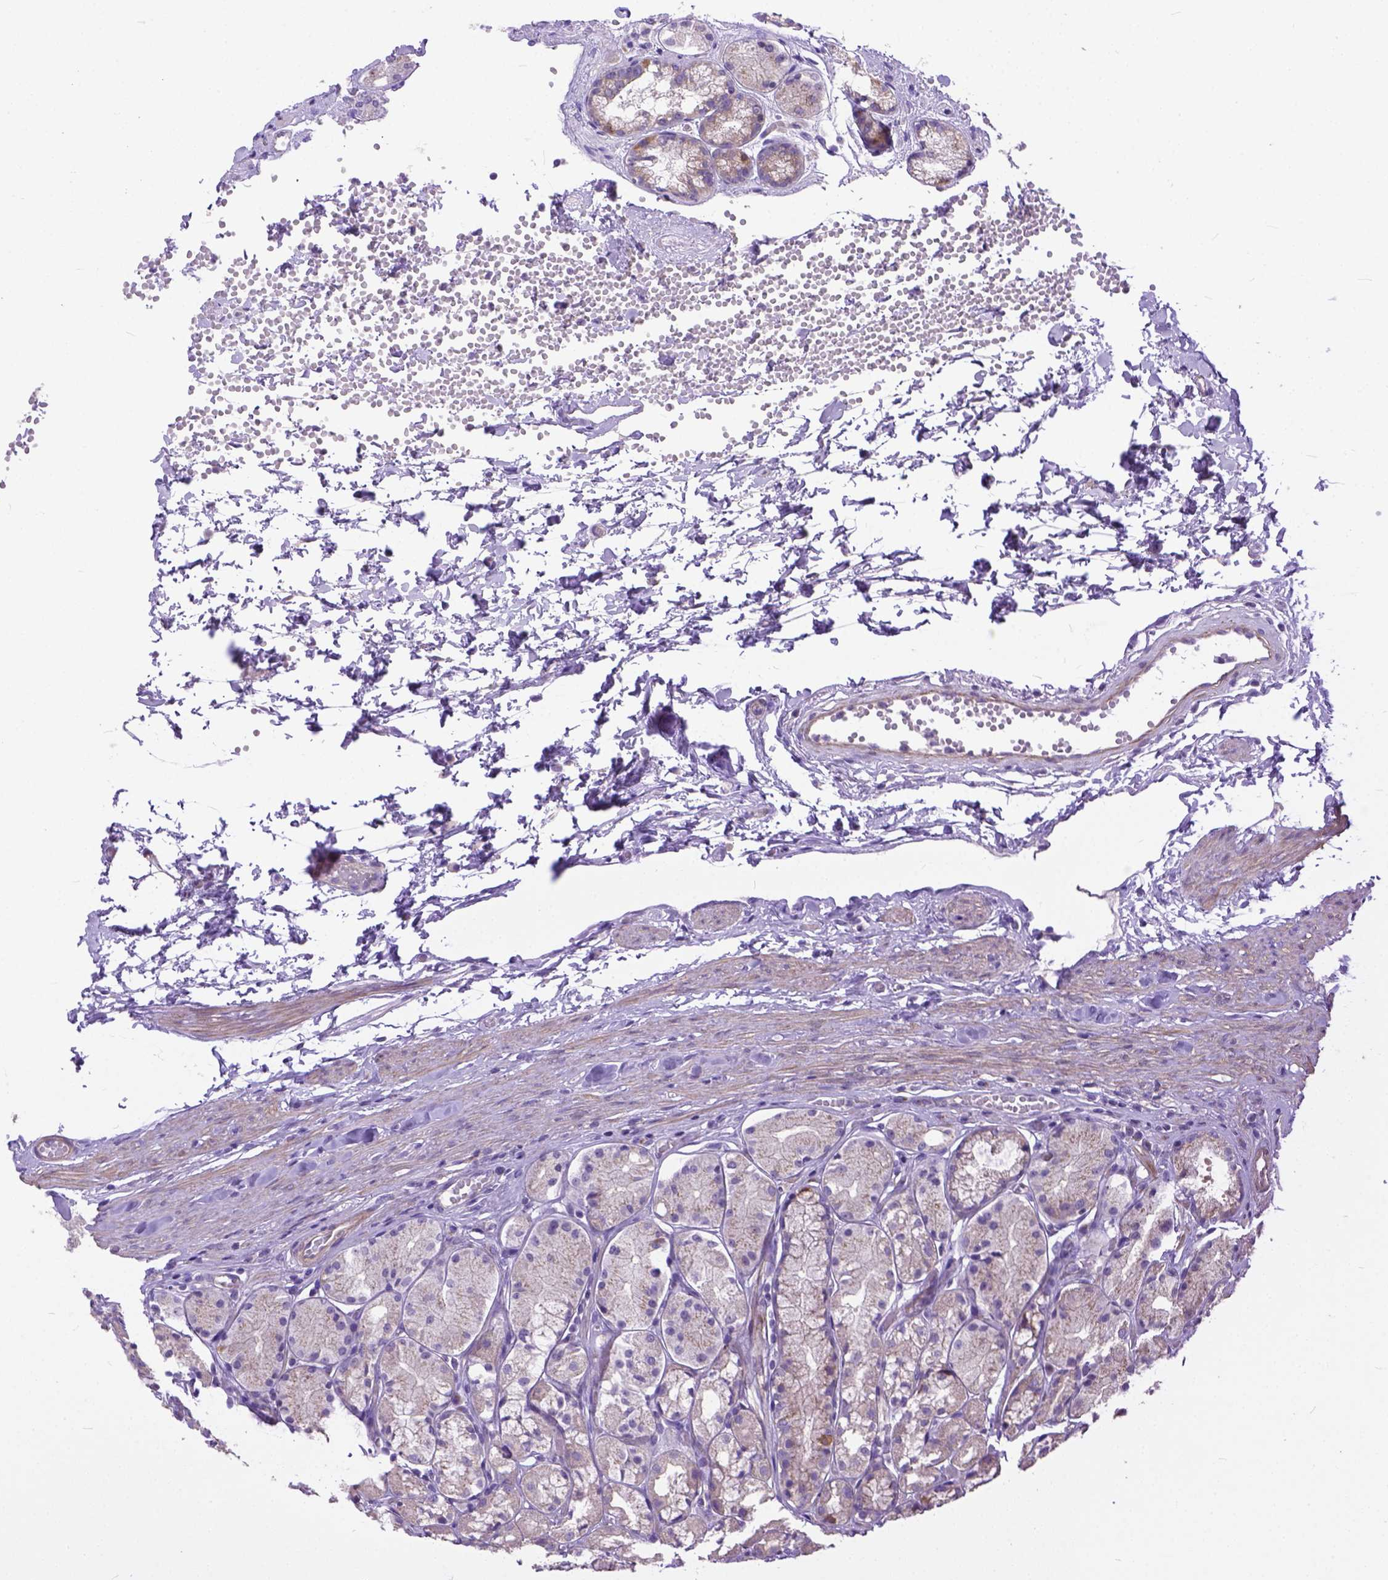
{"staining": {"intensity": "weak", "quantity": "25%-75%", "location": "cytoplasmic/membranous"}, "tissue": "stomach", "cell_type": "Glandular cells", "image_type": "normal", "snomed": [{"axis": "morphology", "description": "Normal tissue, NOS"}, {"axis": "topography", "description": "Stomach"}], "caption": "Immunohistochemical staining of unremarkable stomach reveals weak cytoplasmic/membranous protein expression in about 25%-75% of glandular cells.", "gene": "BANF2", "patient": {"sex": "male", "age": 70}}